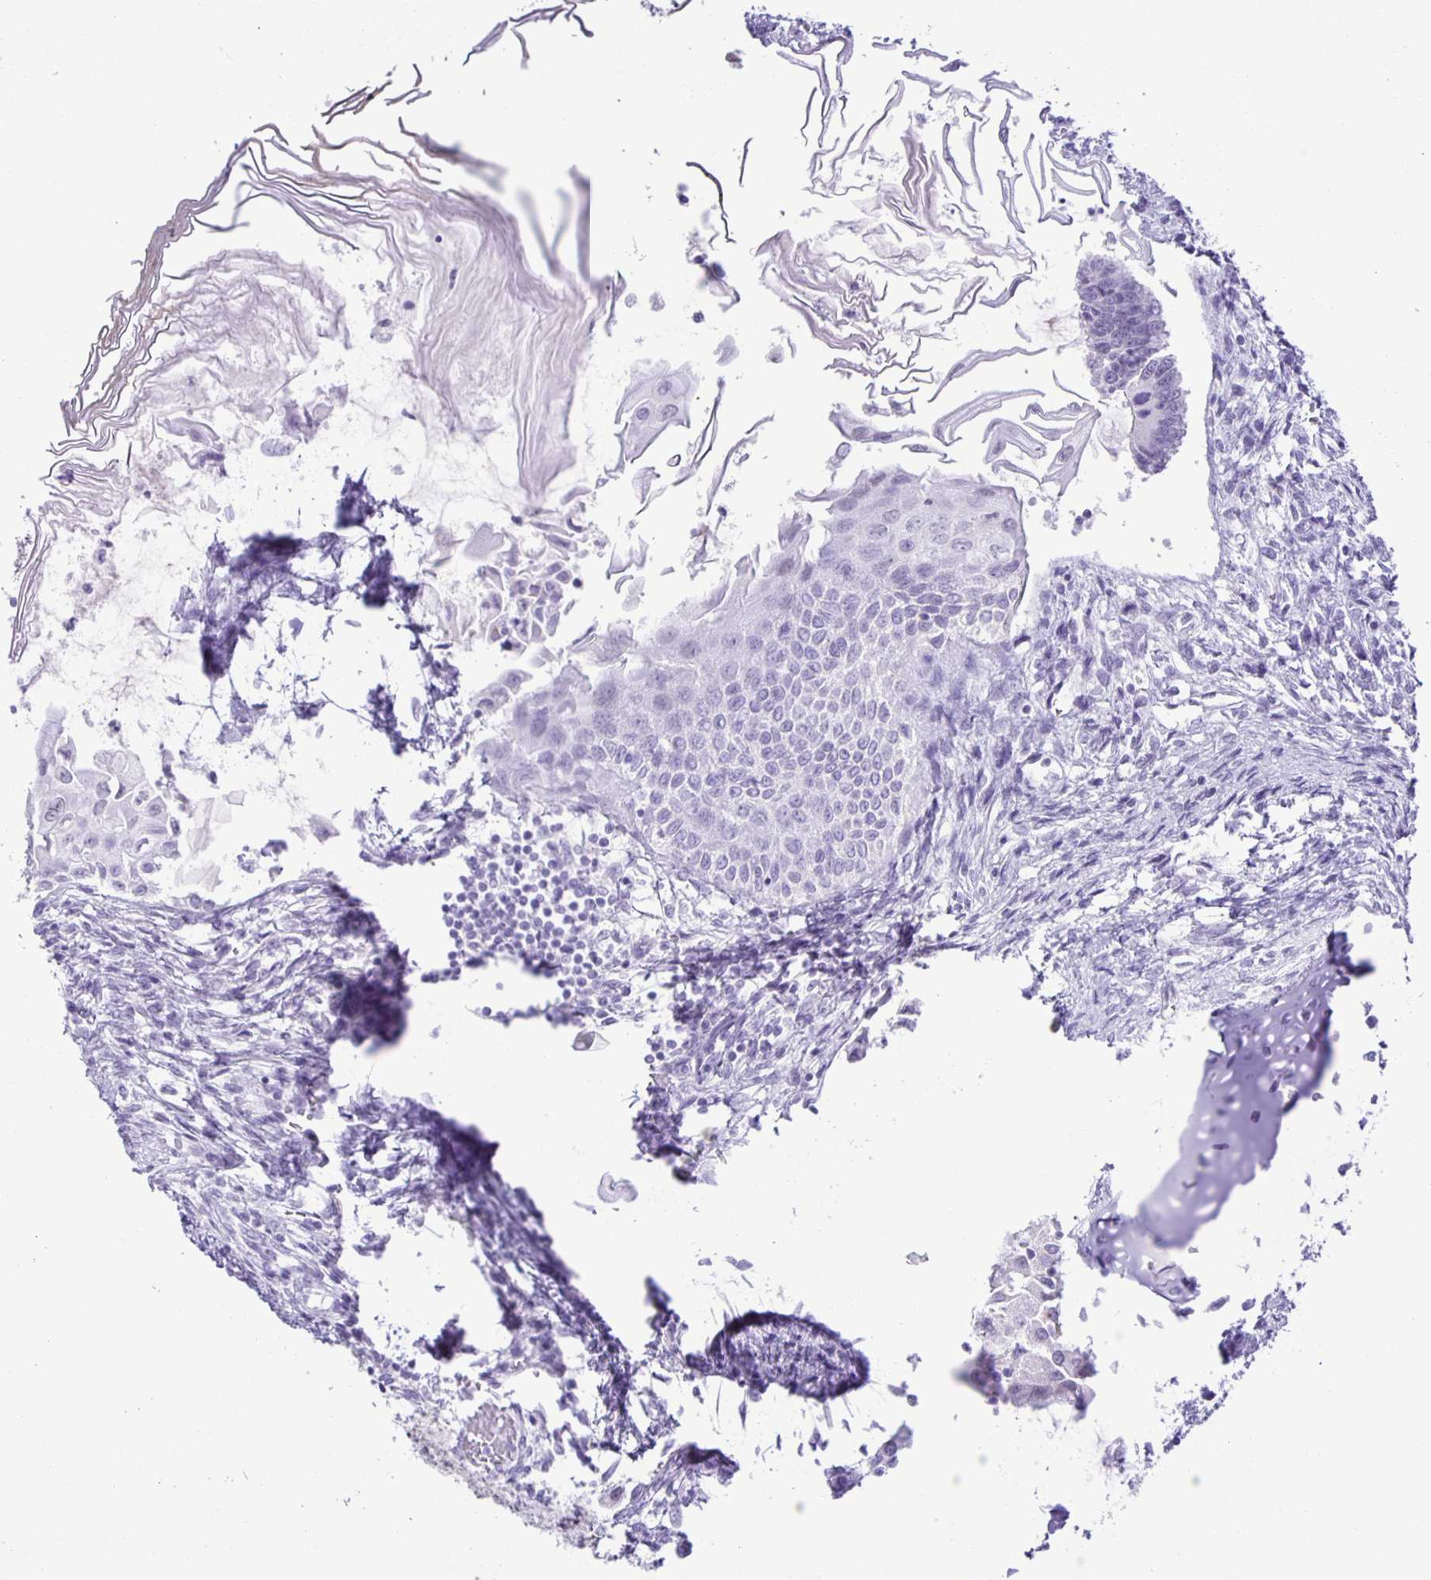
{"staining": {"intensity": "negative", "quantity": "none", "location": "none"}, "tissue": "testis cancer", "cell_type": "Tumor cells", "image_type": "cancer", "snomed": [{"axis": "morphology", "description": "Carcinoma, Embryonal, NOS"}, {"axis": "topography", "description": "Testis"}], "caption": "This is an immunohistochemistry histopathology image of testis cancer (embryonal carcinoma). There is no positivity in tumor cells.", "gene": "EZHIP", "patient": {"sex": "male", "age": 37}}